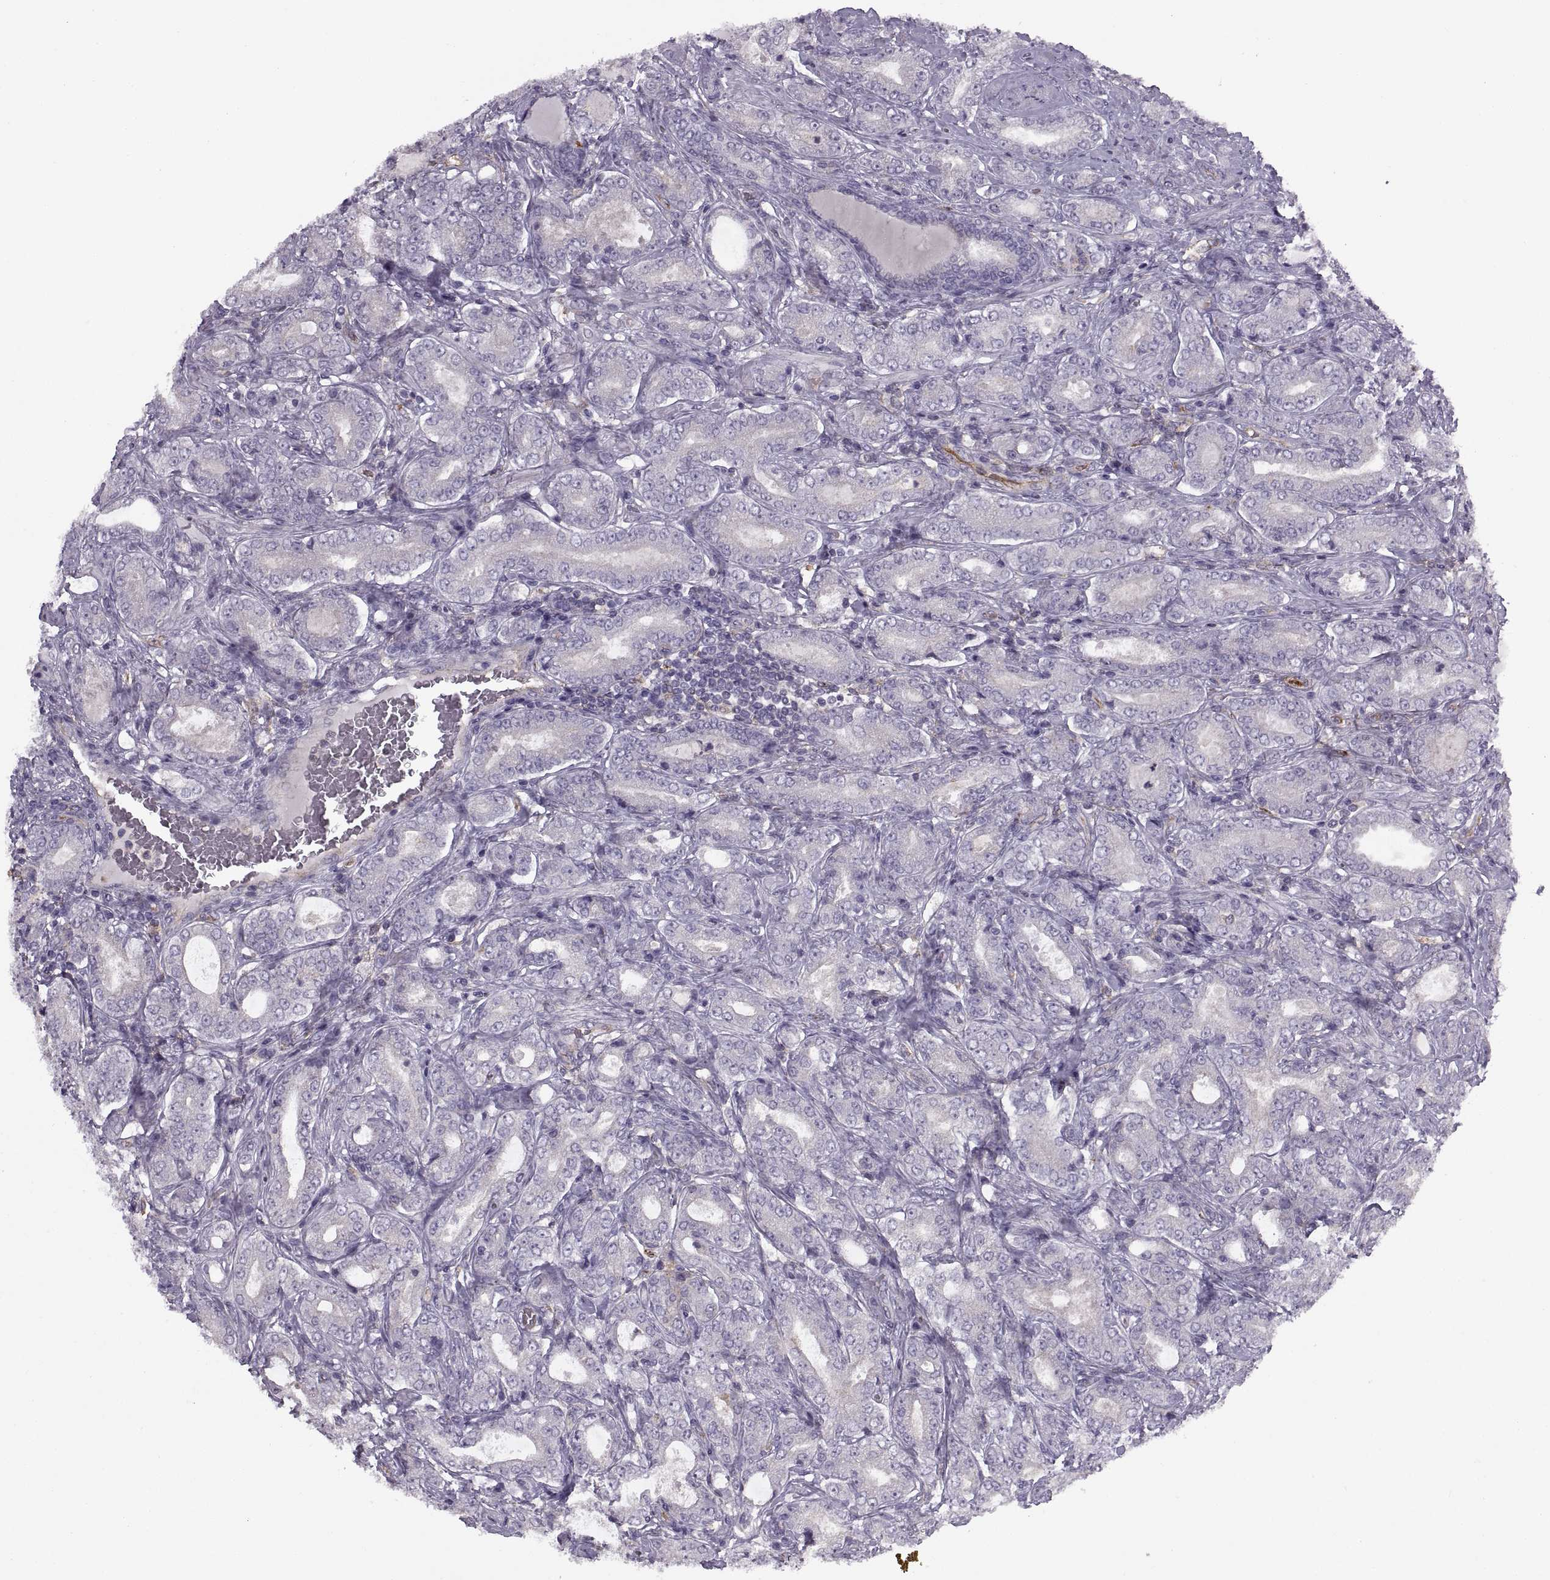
{"staining": {"intensity": "negative", "quantity": "none", "location": "none"}, "tissue": "prostate cancer", "cell_type": "Tumor cells", "image_type": "cancer", "snomed": [{"axis": "morphology", "description": "Adenocarcinoma, NOS"}, {"axis": "topography", "description": "Prostate"}], "caption": "The immunohistochemistry micrograph has no significant staining in tumor cells of prostate cancer (adenocarcinoma) tissue. (Brightfield microscopy of DAB (3,3'-diaminobenzidine) immunohistochemistry at high magnification).", "gene": "RALB", "patient": {"sex": "male", "age": 64}}